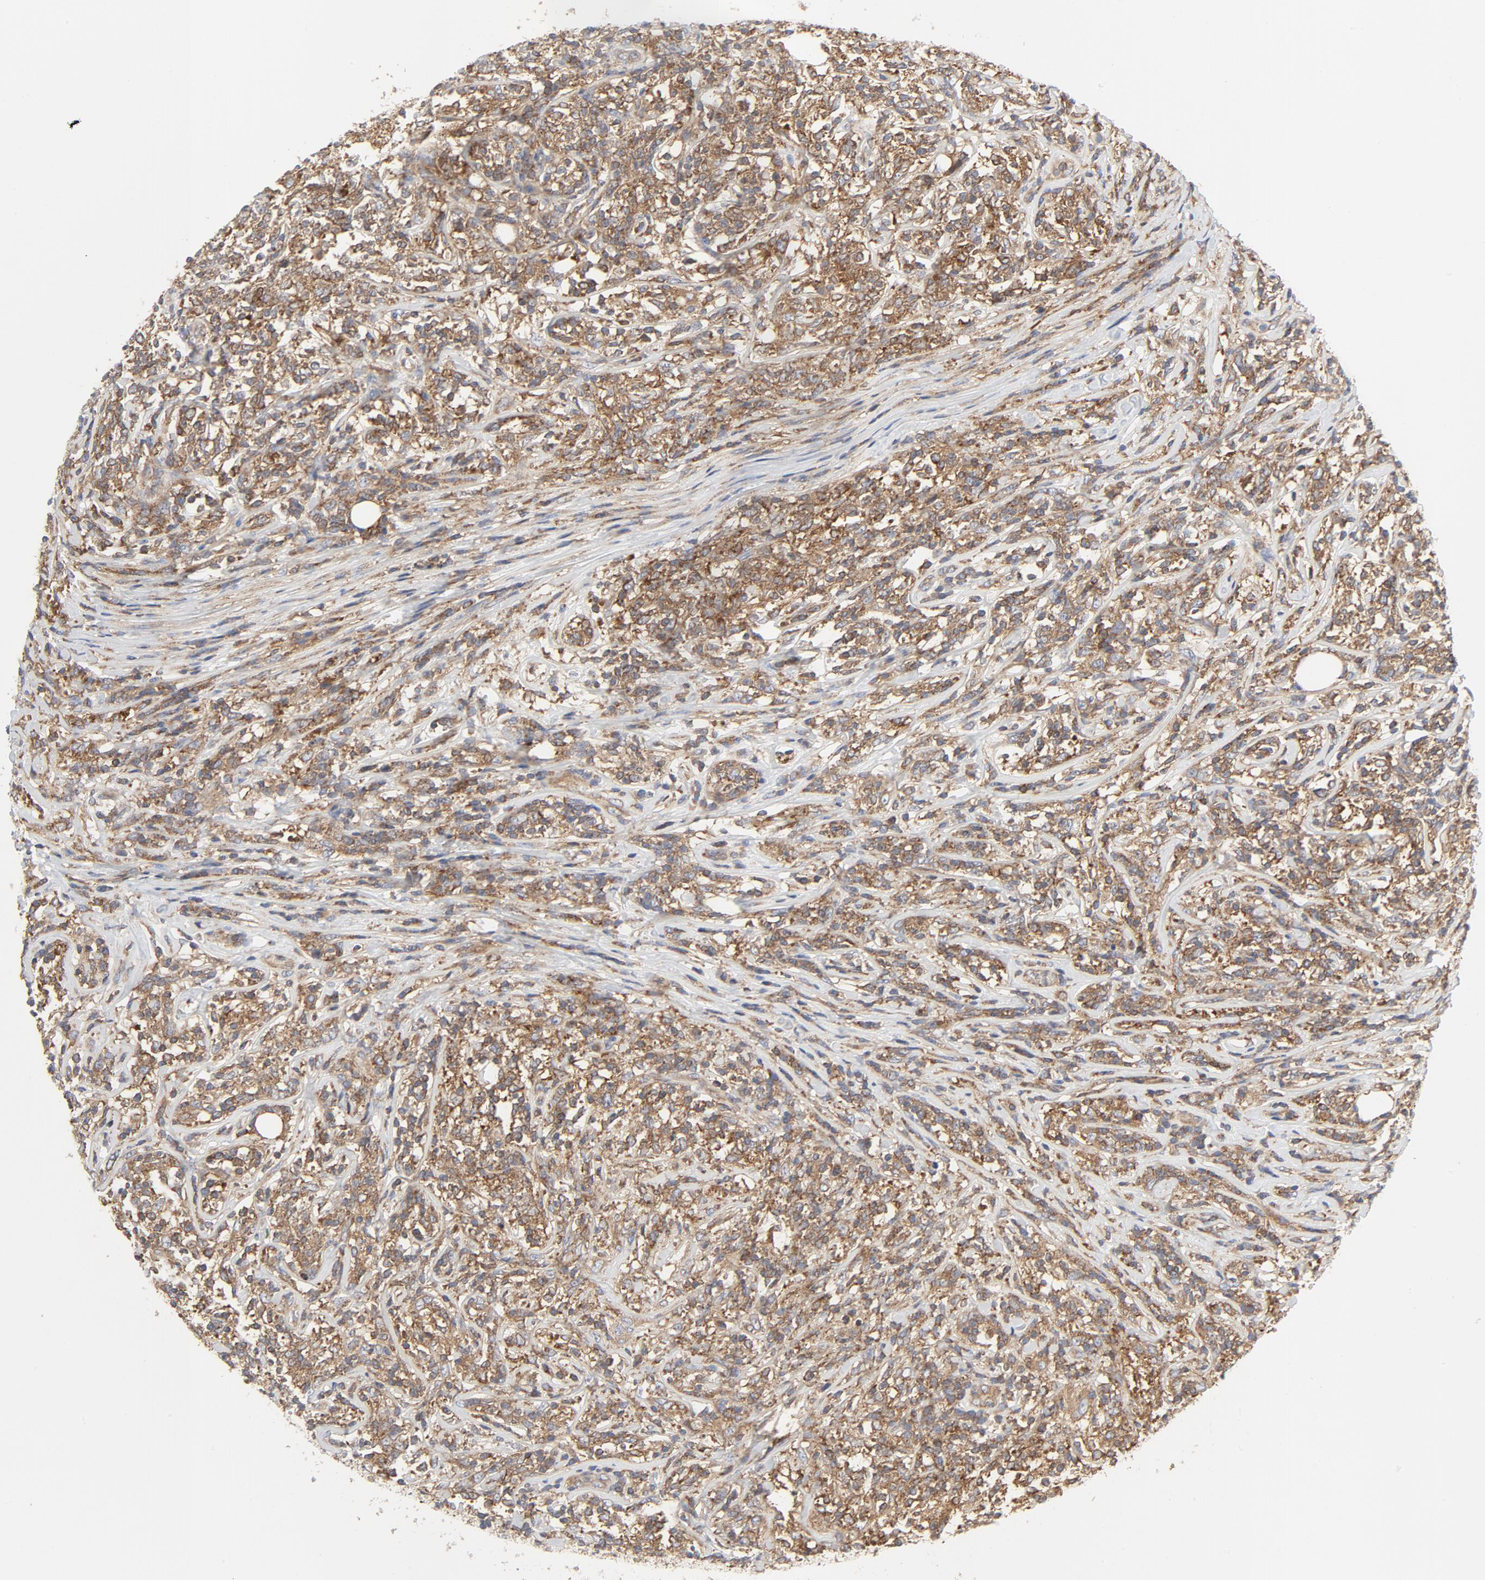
{"staining": {"intensity": "strong", "quantity": ">75%", "location": "cytoplasmic/membranous"}, "tissue": "lymphoma", "cell_type": "Tumor cells", "image_type": "cancer", "snomed": [{"axis": "morphology", "description": "Malignant lymphoma, non-Hodgkin's type, High grade"}, {"axis": "topography", "description": "Lymph node"}], "caption": "Tumor cells demonstrate high levels of strong cytoplasmic/membranous positivity in approximately >75% of cells in human high-grade malignant lymphoma, non-Hodgkin's type.", "gene": "RABEP1", "patient": {"sex": "female", "age": 84}}